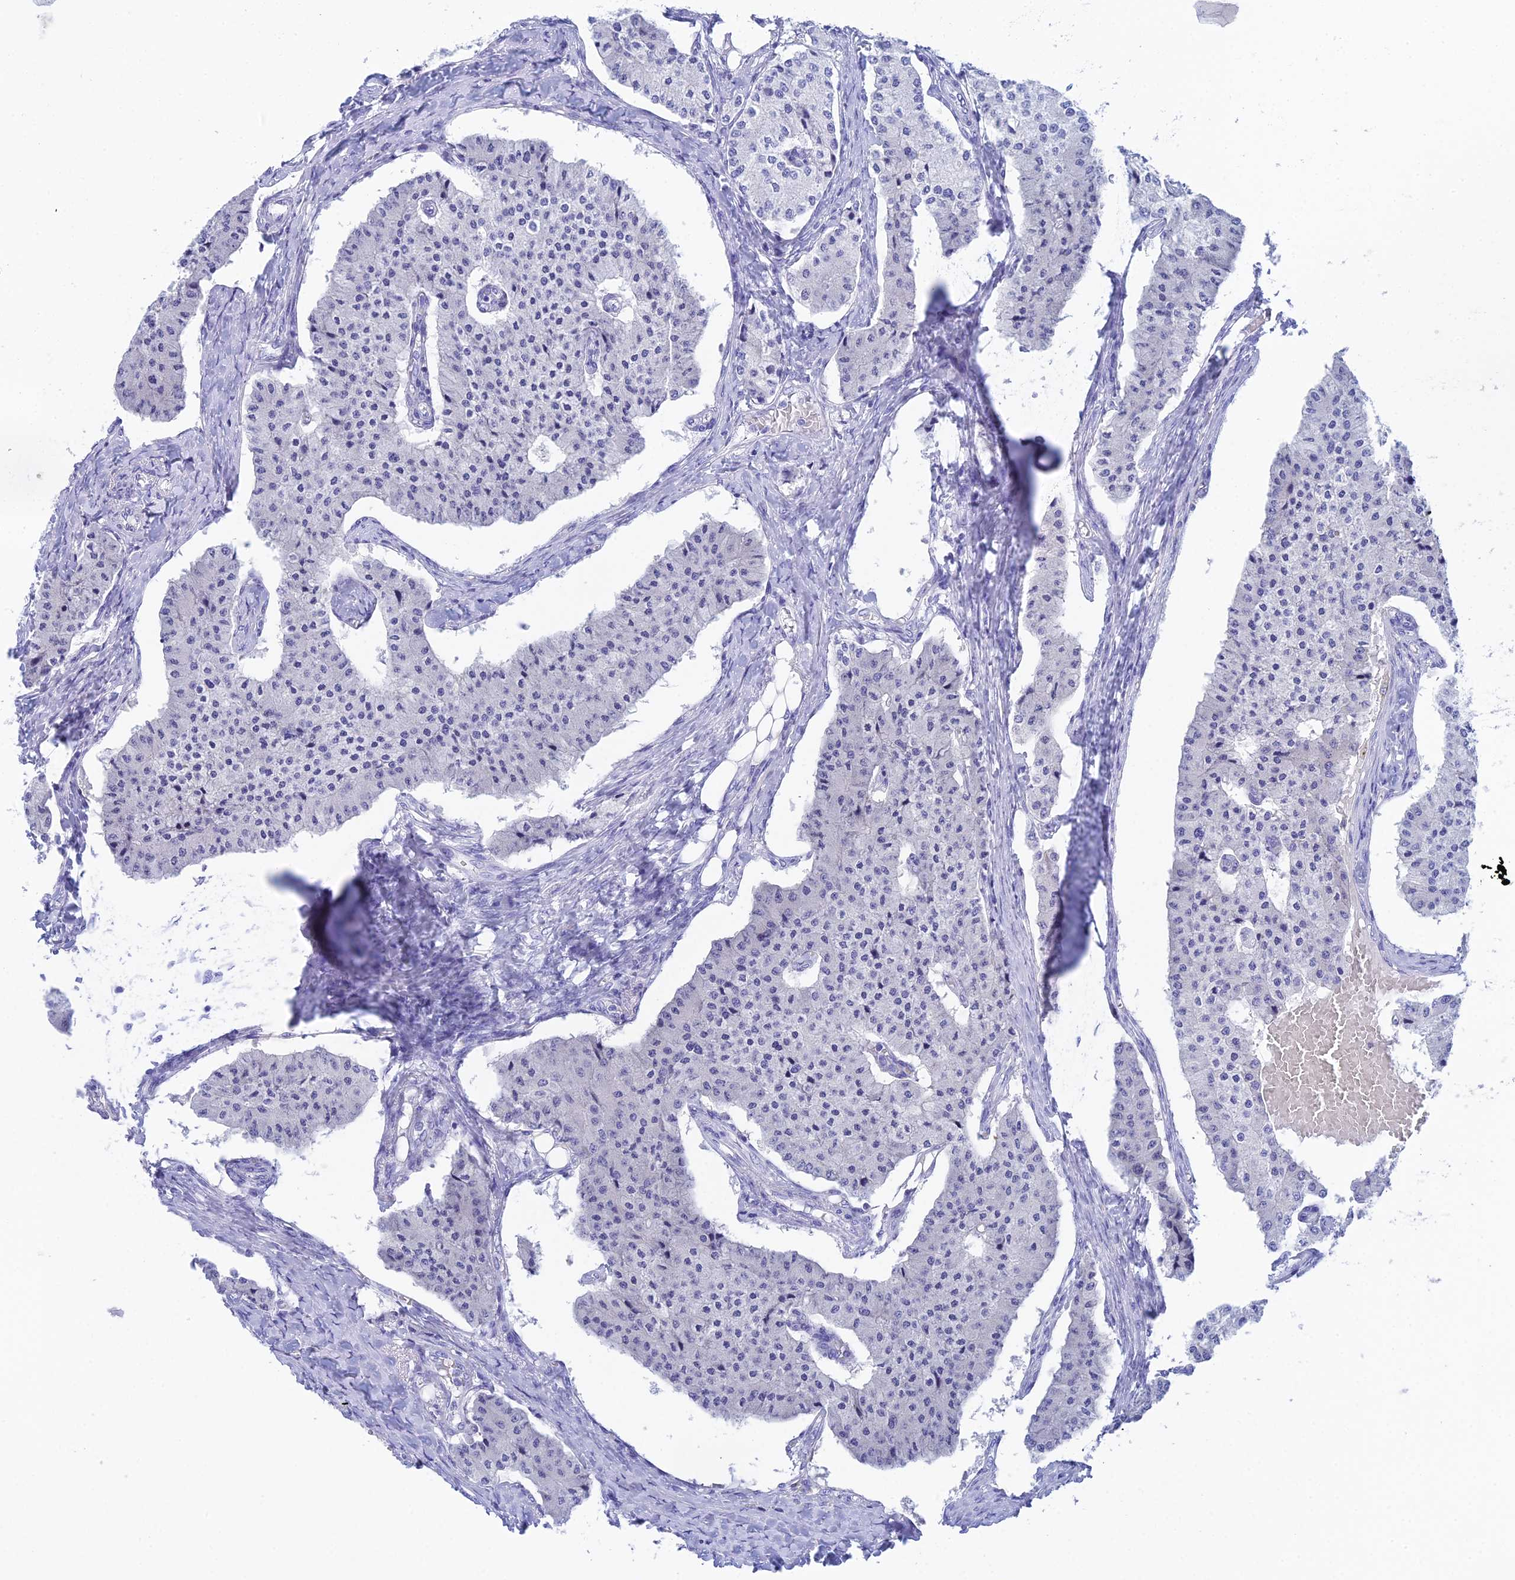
{"staining": {"intensity": "negative", "quantity": "none", "location": "none"}, "tissue": "carcinoid", "cell_type": "Tumor cells", "image_type": "cancer", "snomed": [{"axis": "morphology", "description": "Carcinoid, malignant, NOS"}, {"axis": "topography", "description": "Colon"}], "caption": "IHC histopathology image of carcinoid (malignant) stained for a protein (brown), which reveals no staining in tumor cells.", "gene": "REG1A", "patient": {"sex": "female", "age": 52}}